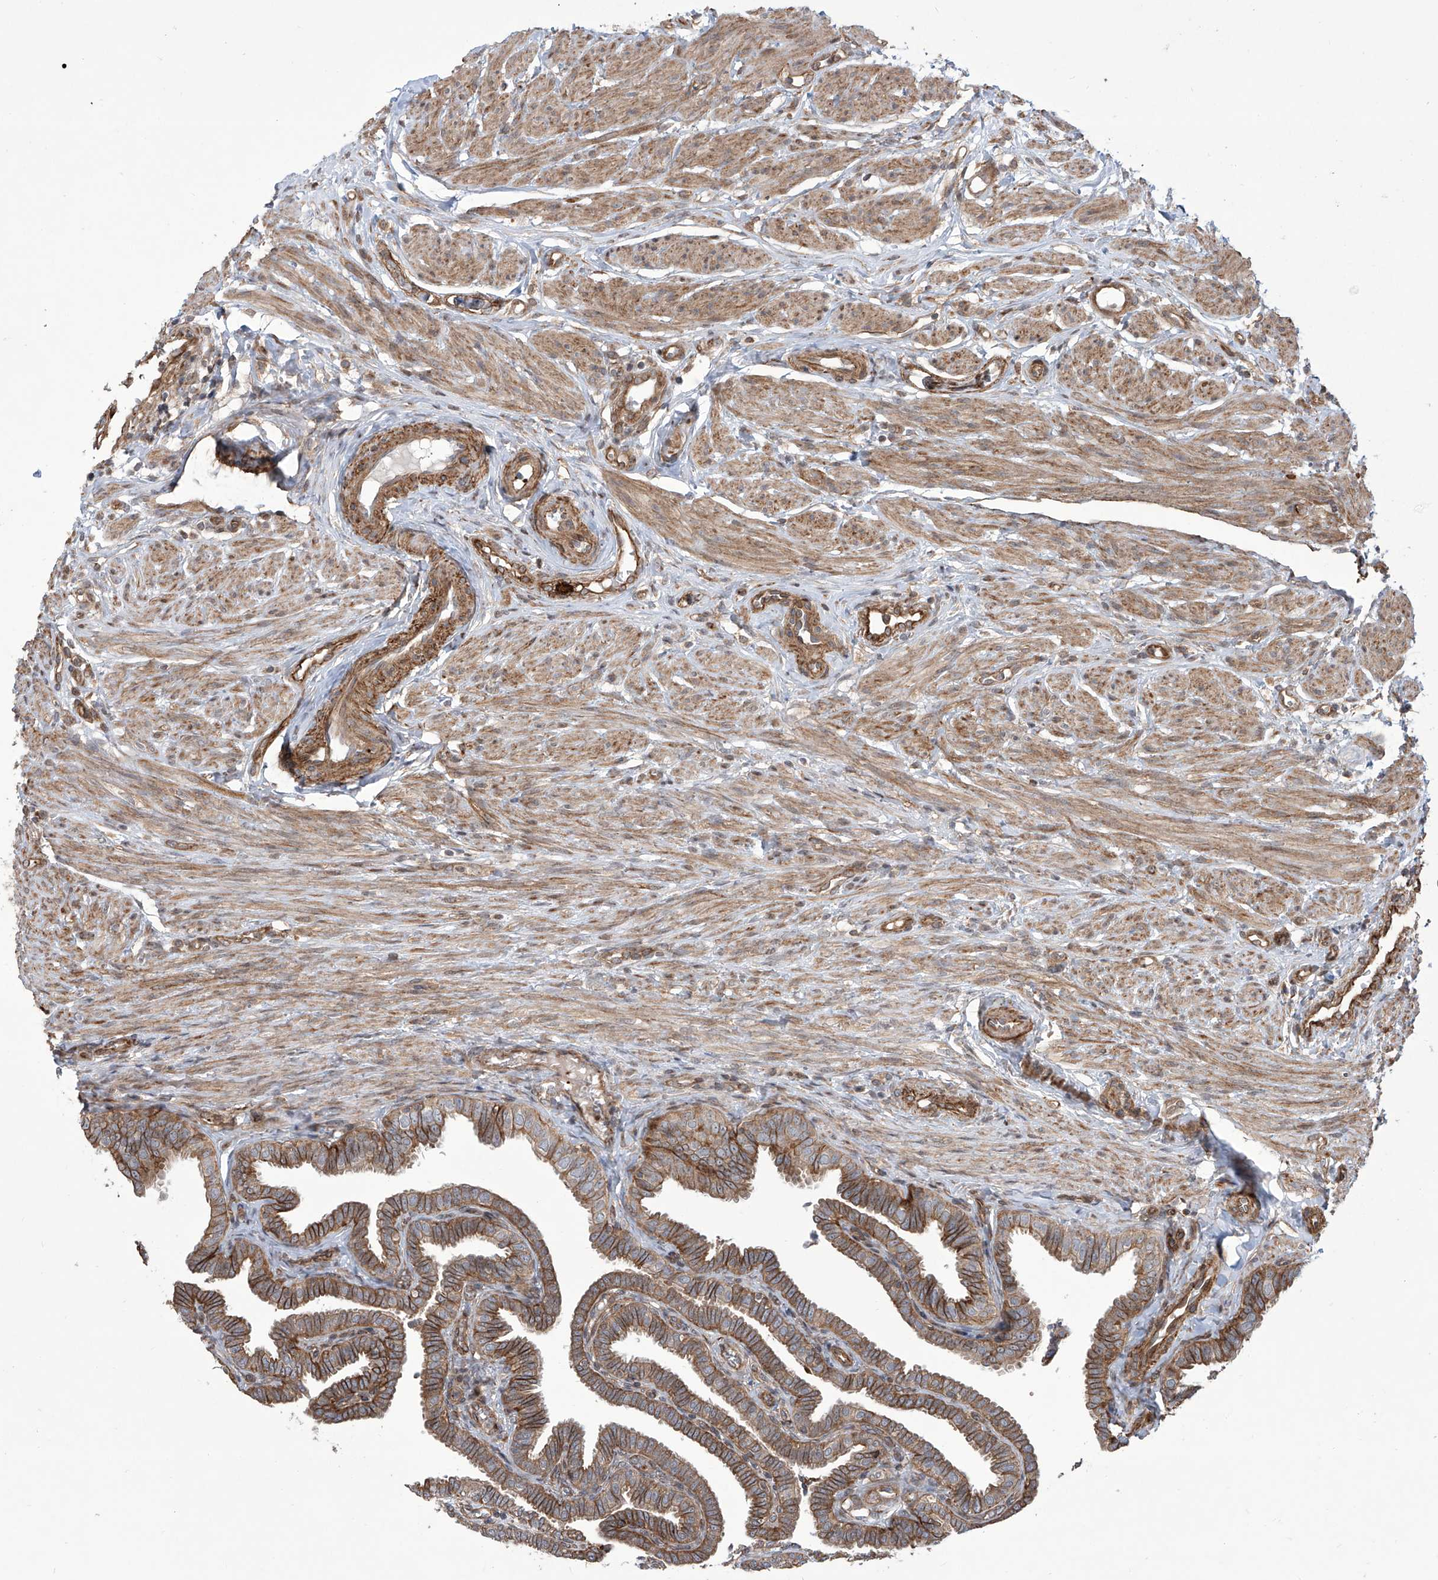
{"staining": {"intensity": "moderate", "quantity": ">75%", "location": "cytoplasmic/membranous"}, "tissue": "fallopian tube", "cell_type": "Glandular cells", "image_type": "normal", "snomed": [{"axis": "morphology", "description": "Normal tissue, NOS"}, {"axis": "topography", "description": "Fallopian tube"}], "caption": "This is a histology image of IHC staining of normal fallopian tube, which shows moderate positivity in the cytoplasmic/membranous of glandular cells.", "gene": "APAF1", "patient": {"sex": "female", "age": 39}}